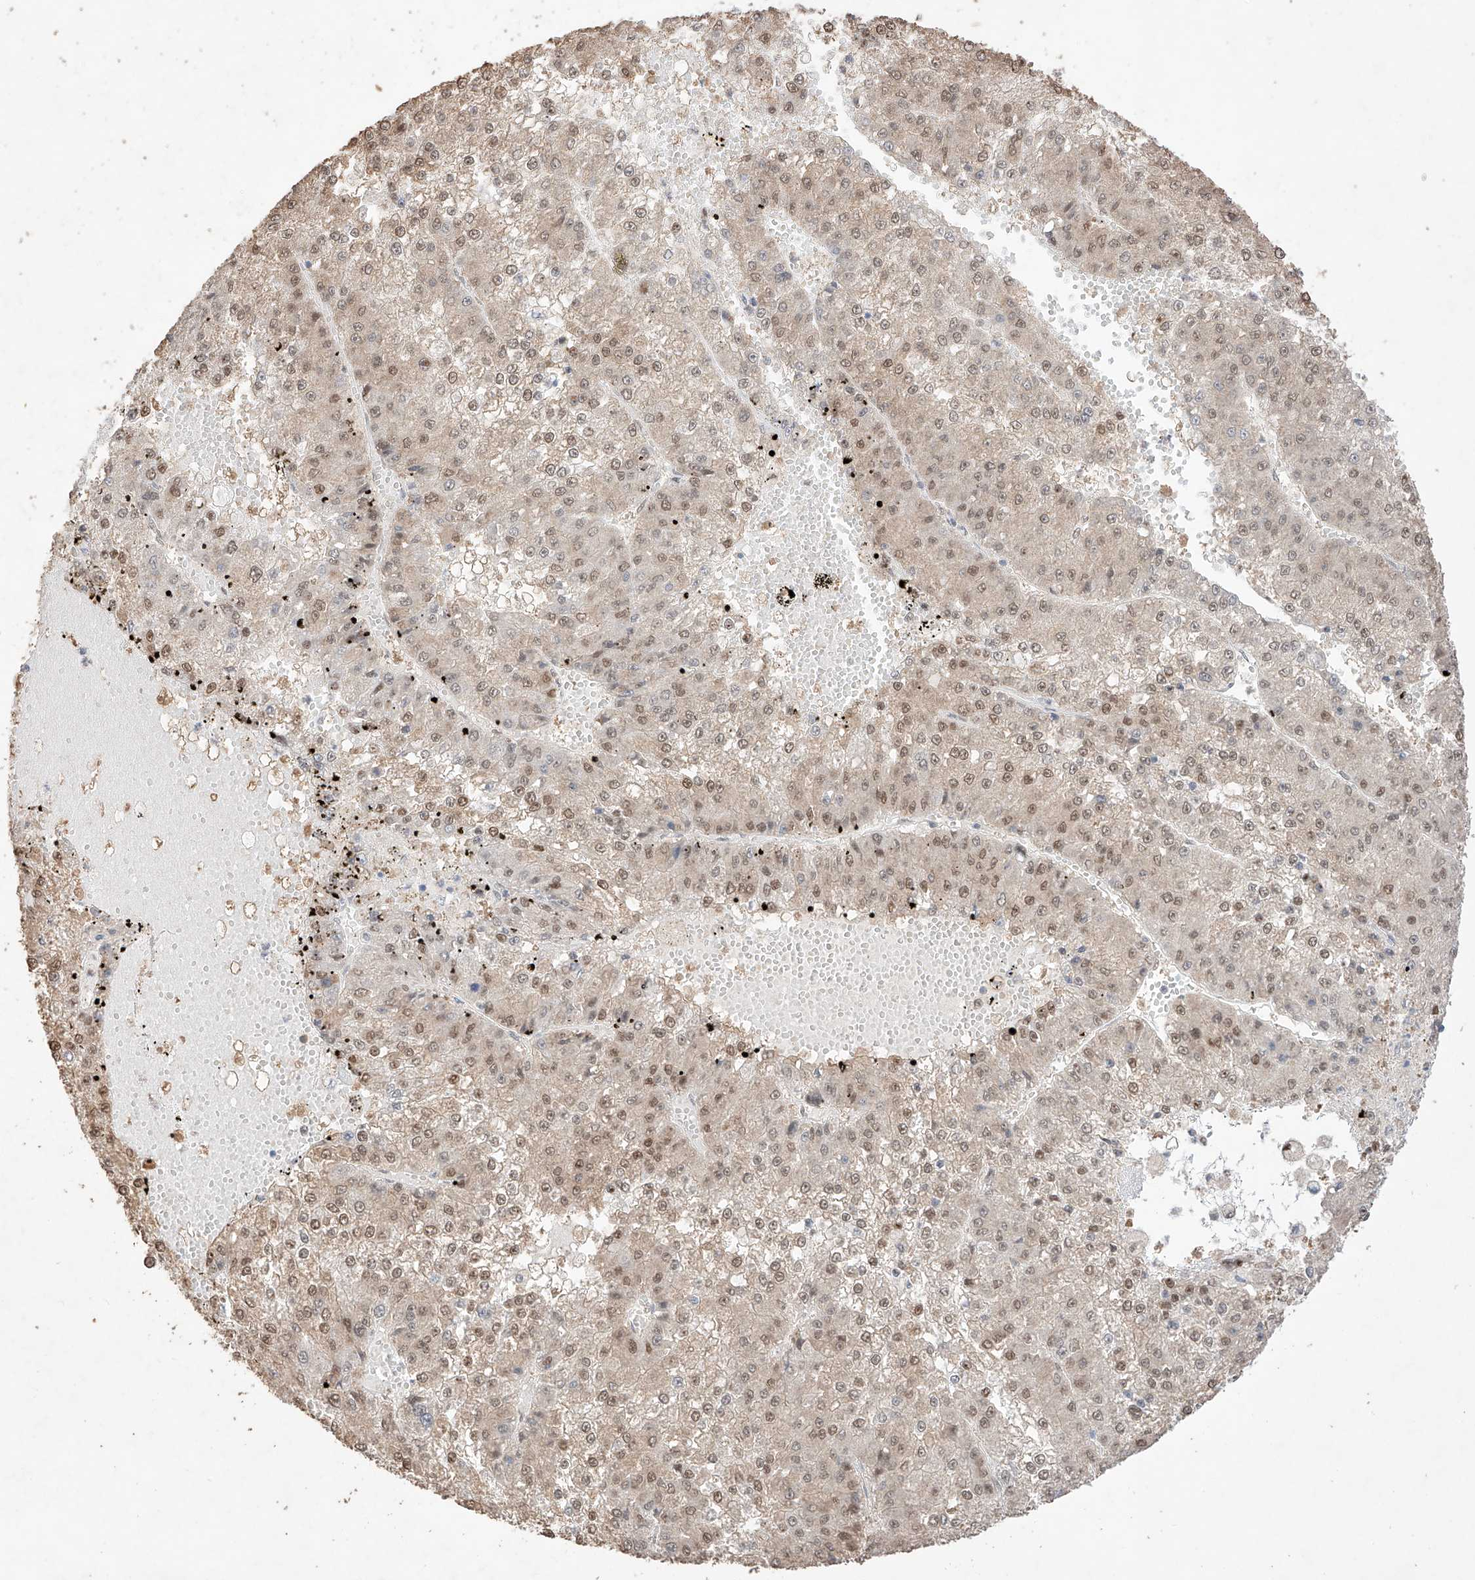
{"staining": {"intensity": "weak", "quantity": ">75%", "location": "cytoplasmic/membranous,nuclear"}, "tissue": "liver cancer", "cell_type": "Tumor cells", "image_type": "cancer", "snomed": [{"axis": "morphology", "description": "Carcinoma, Hepatocellular, NOS"}, {"axis": "topography", "description": "Liver"}], "caption": "Immunohistochemistry of liver cancer shows low levels of weak cytoplasmic/membranous and nuclear expression in about >75% of tumor cells. (IHC, brightfield microscopy, high magnification).", "gene": "APIP", "patient": {"sex": "female", "age": 73}}